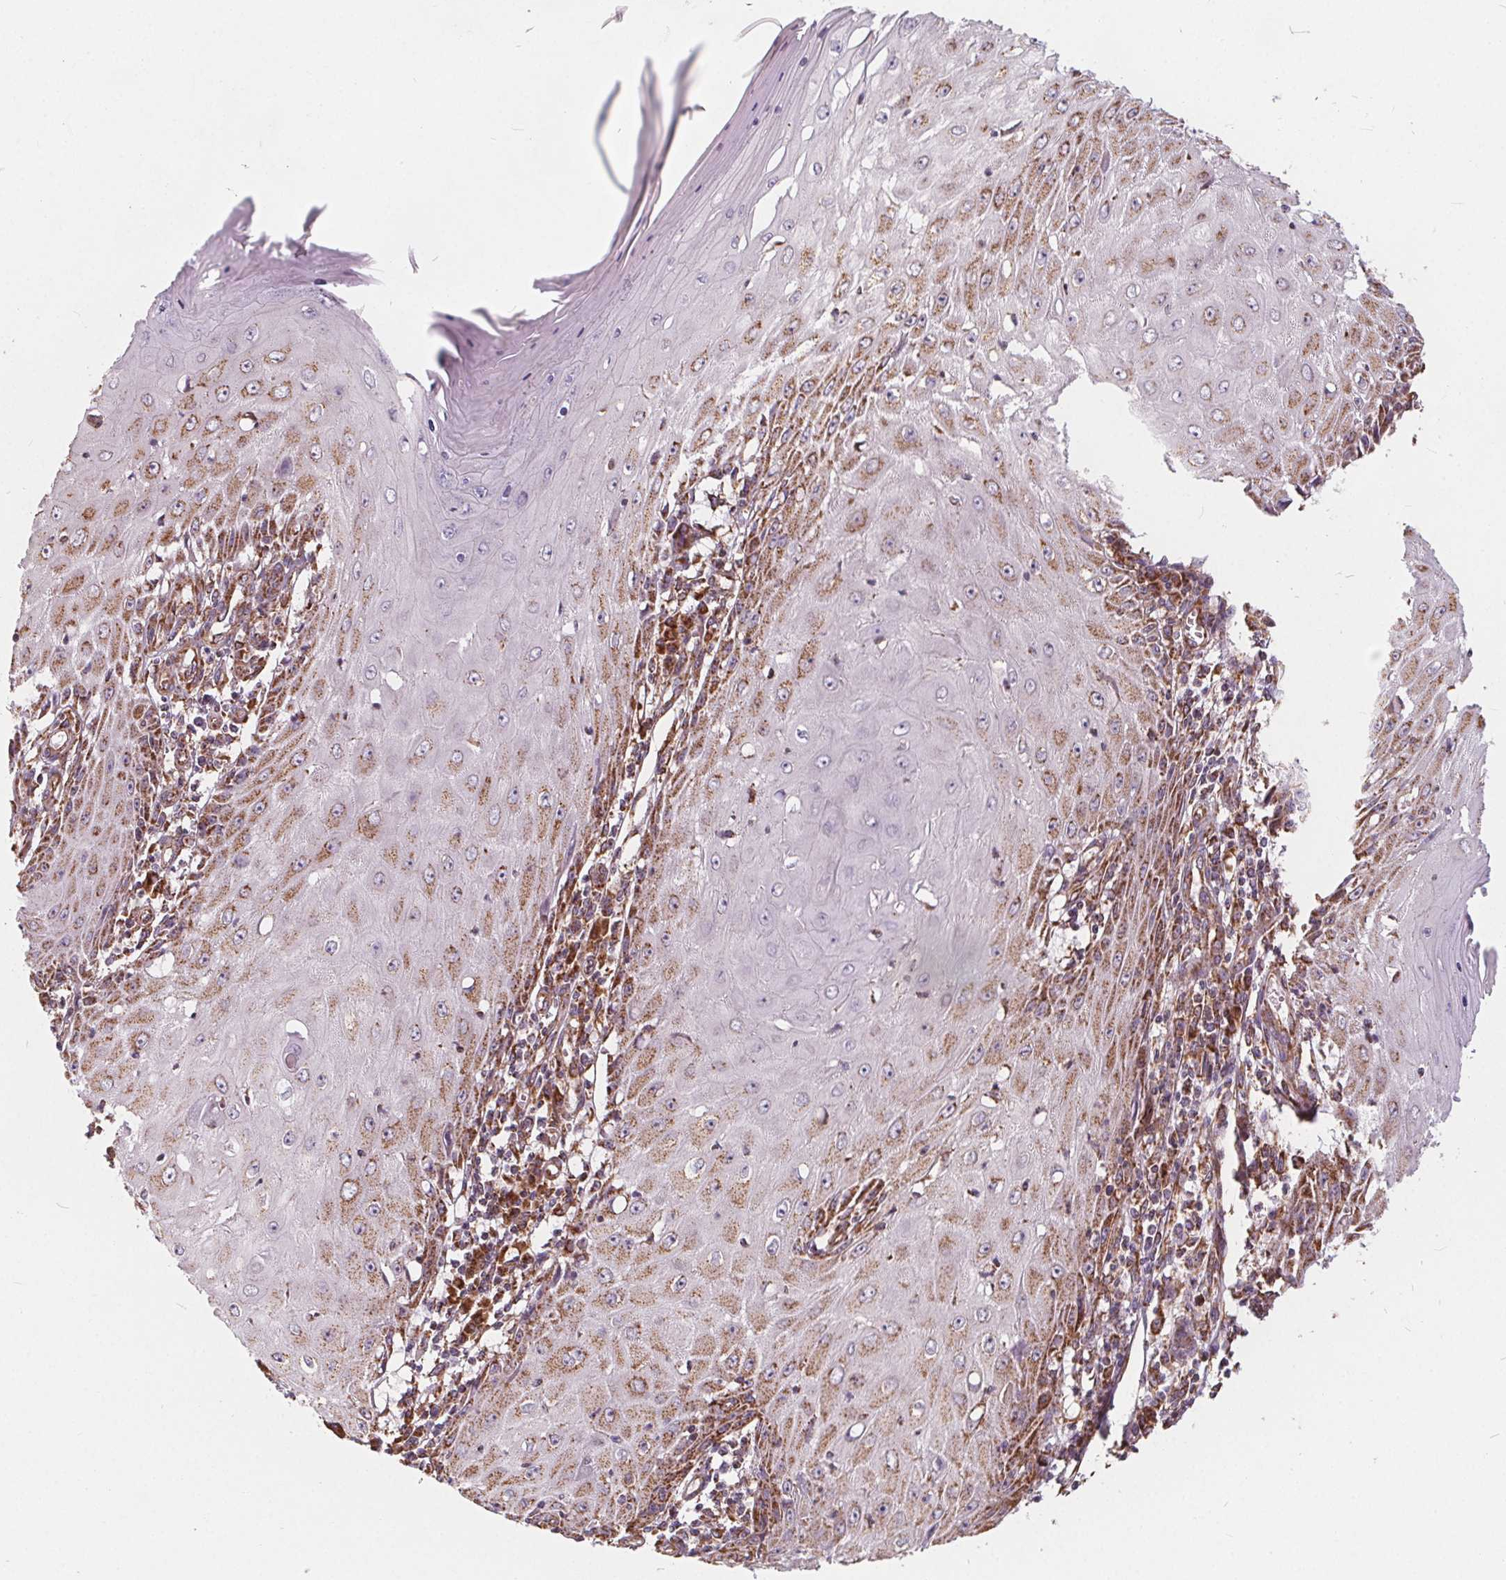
{"staining": {"intensity": "moderate", "quantity": "25%-75%", "location": "cytoplasmic/membranous"}, "tissue": "skin cancer", "cell_type": "Tumor cells", "image_type": "cancer", "snomed": [{"axis": "morphology", "description": "Squamous cell carcinoma, NOS"}, {"axis": "topography", "description": "Skin"}], "caption": "Brown immunohistochemical staining in squamous cell carcinoma (skin) exhibits moderate cytoplasmic/membranous staining in approximately 25%-75% of tumor cells. The staining is performed using DAB (3,3'-diaminobenzidine) brown chromogen to label protein expression. The nuclei are counter-stained blue using hematoxylin.", "gene": "PLSCR3", "patient": {"sex": "female", "age": 73}}